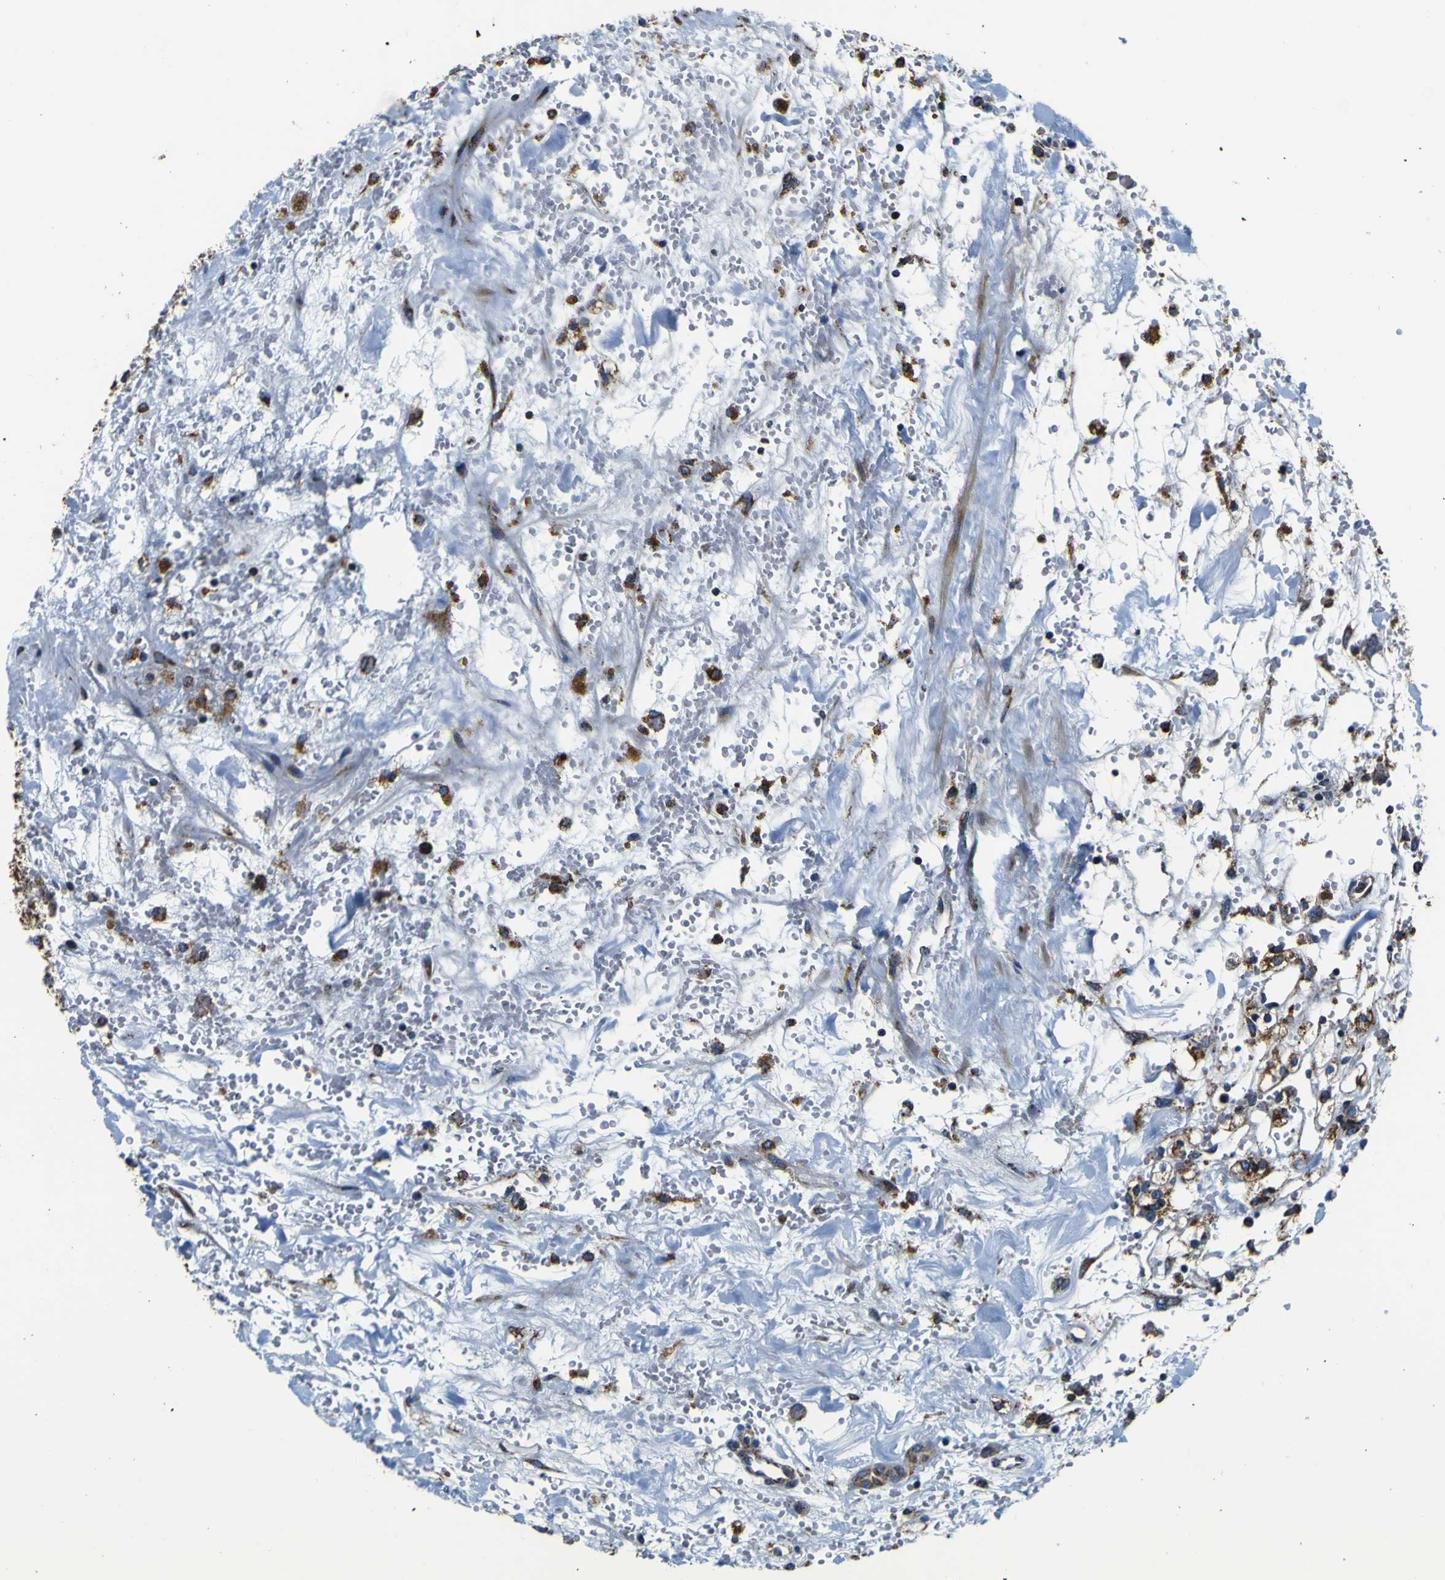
{"staining": {"intensity": "moderate", "quantity": "25%-75%", "location": "cytoplasmic/membranous"}, "tissue": "renal cancer", "cell_type": "Tumor cells", "image_type": "cancer", "snomed": [{"axis": "morphology", "description": "Adenocarcinoma, NOS"}, {"axis": "topography", "description": "Kidney"}], "caption": "Adenocarcinoma (renal) stained with immunohistochemistry (IHC) shows moderate cytoplasmic/membranous positivity in approximately 25%-75% of tumor cells. (DAB IHC, brown staining for protein, blue staining for nuclei).", "gene": "PTRH2", "patient": {"sex": "male", "age": 61}}